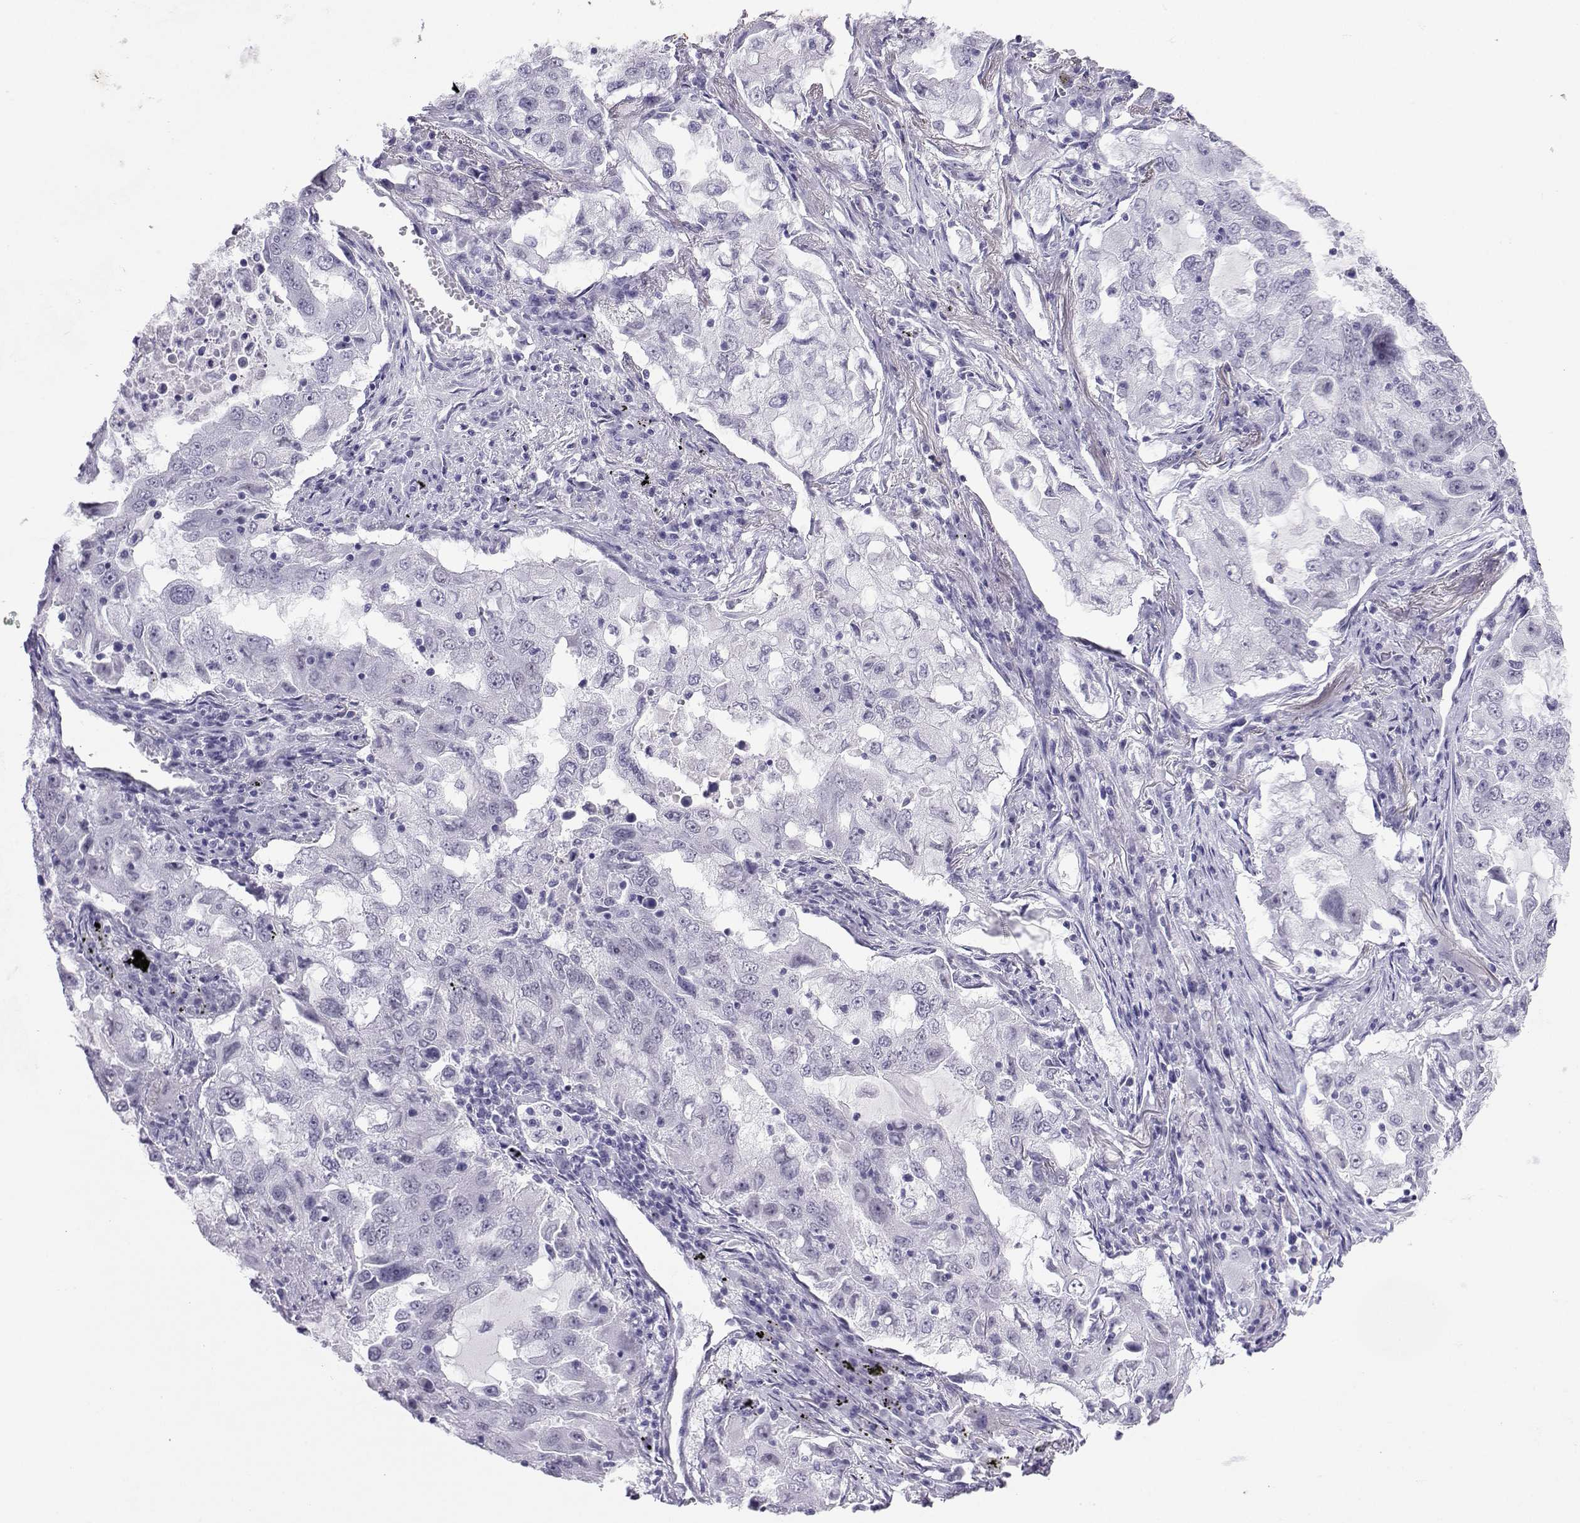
{"staining": {"intensity": "negative", "quantity": "none", "location": "none"}, "tissue": "lung cancer", "cell_type": "Tumor cells", "image_type": "cancer", "snomed": [{"axis": "morphology", "description": "Adenocarcinoma, NOS"}, {"axis": "topography", "description": "Lung"}], "caption": "Image shows no significant protein expression in tumor cells of lung cancer. (DAB immunohistochemistry (IHC) visualized using brightfield microscopy, high magnification).", "gene": "LORICRIN", "patient": {"sex": "female", "age": 61}}